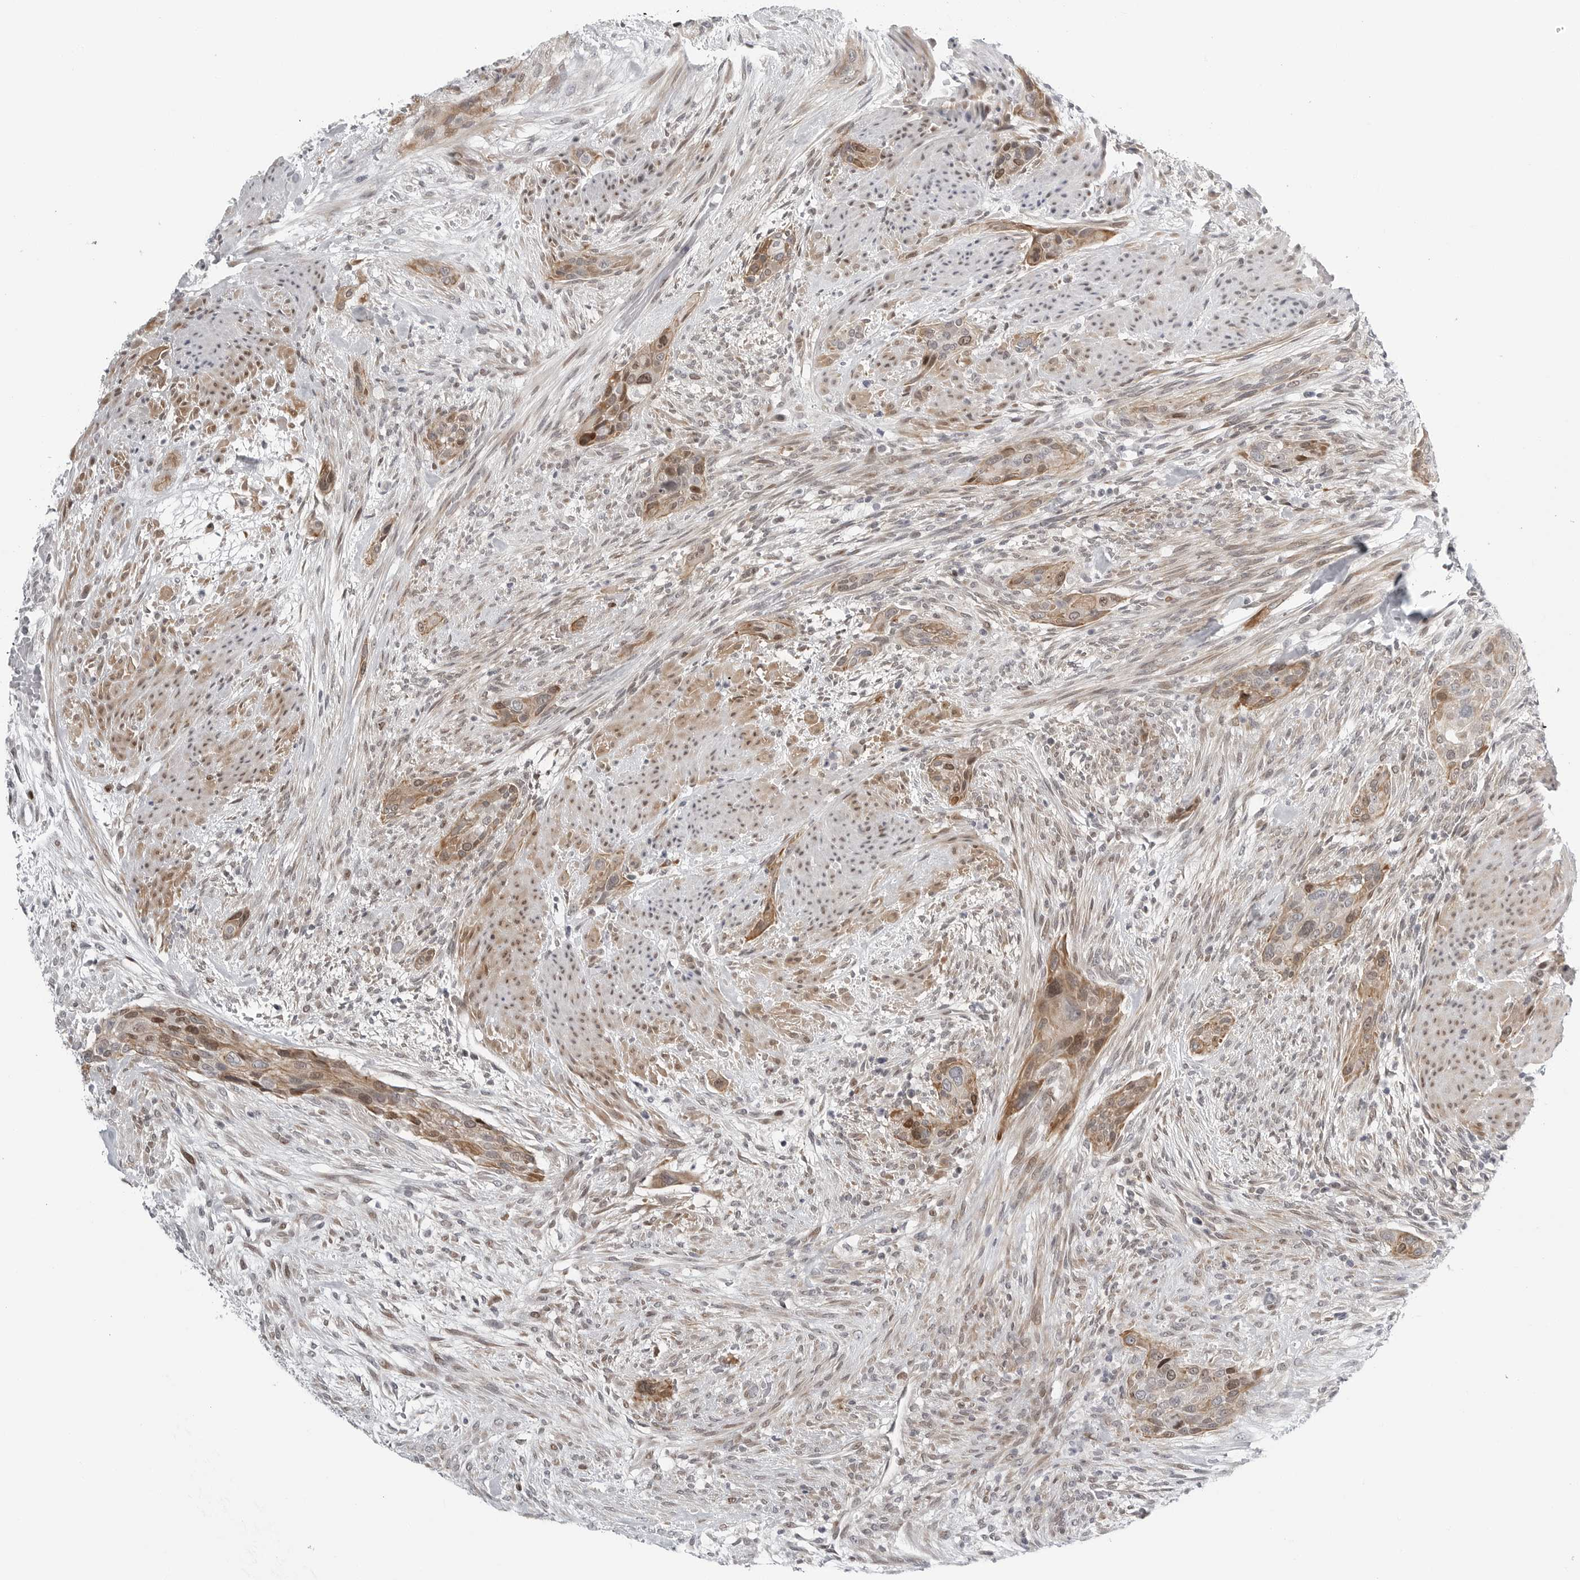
{"staining": {"intensity": "weak", "quantity": ">75%", "location": "cytoplasmic/membranous"}, "tissue": "urothelial cancer", "cell_type": "Tumor cells", "image_type": "cancer", "snomed": [{"axis": "morphology", "description": "Urothelial carcinoma, High grade"}, {"axis": "topography", "description": "Urinary bladder"}], "caption": "Weak cytoplasmic/membranous protein positivity is present in about >75% of tumor cells in urothelial cancer.", "gene": "FAM135B", "patient": {"sex": "male", "age": 35}}